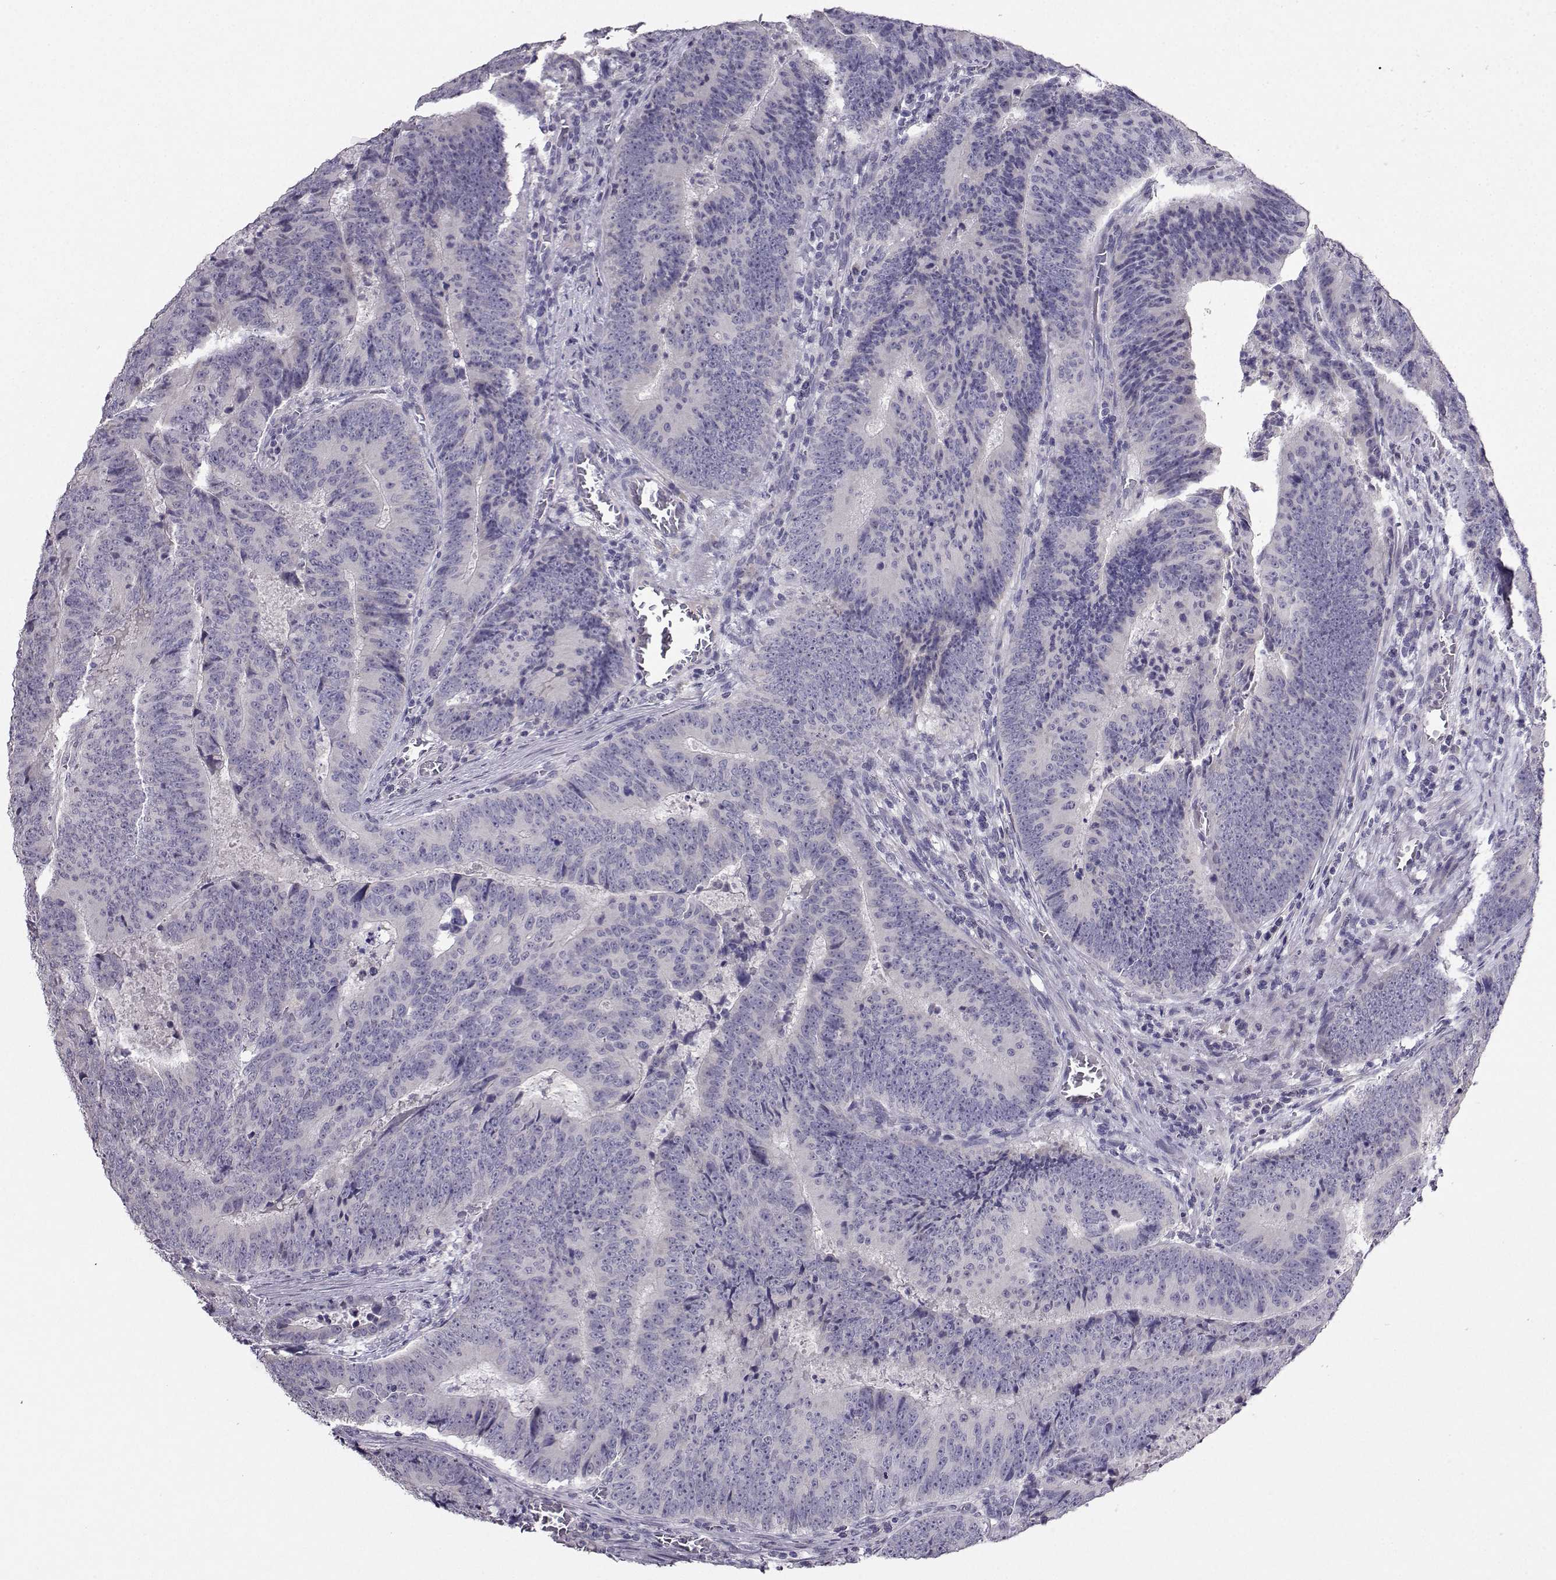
{"staining": {"intensity": "negative", "quantity": "none", "location": "none"}, "tissue": "colorectal cancer", "cell_type": "Tumor cells", "image_type": "cancer", "snomed": [{"axis": "morphology", "description": "Adenocarcinoma, NOS"}, {"axis": "topography", "description": "Colon"}], "caption": "Immunohistochemical staining of adenocarcinoma (colorectal) displays no significant expression in tumor cells.", "gene": "CRYBB1", "patient": {"sex": "female", "age": 82}}